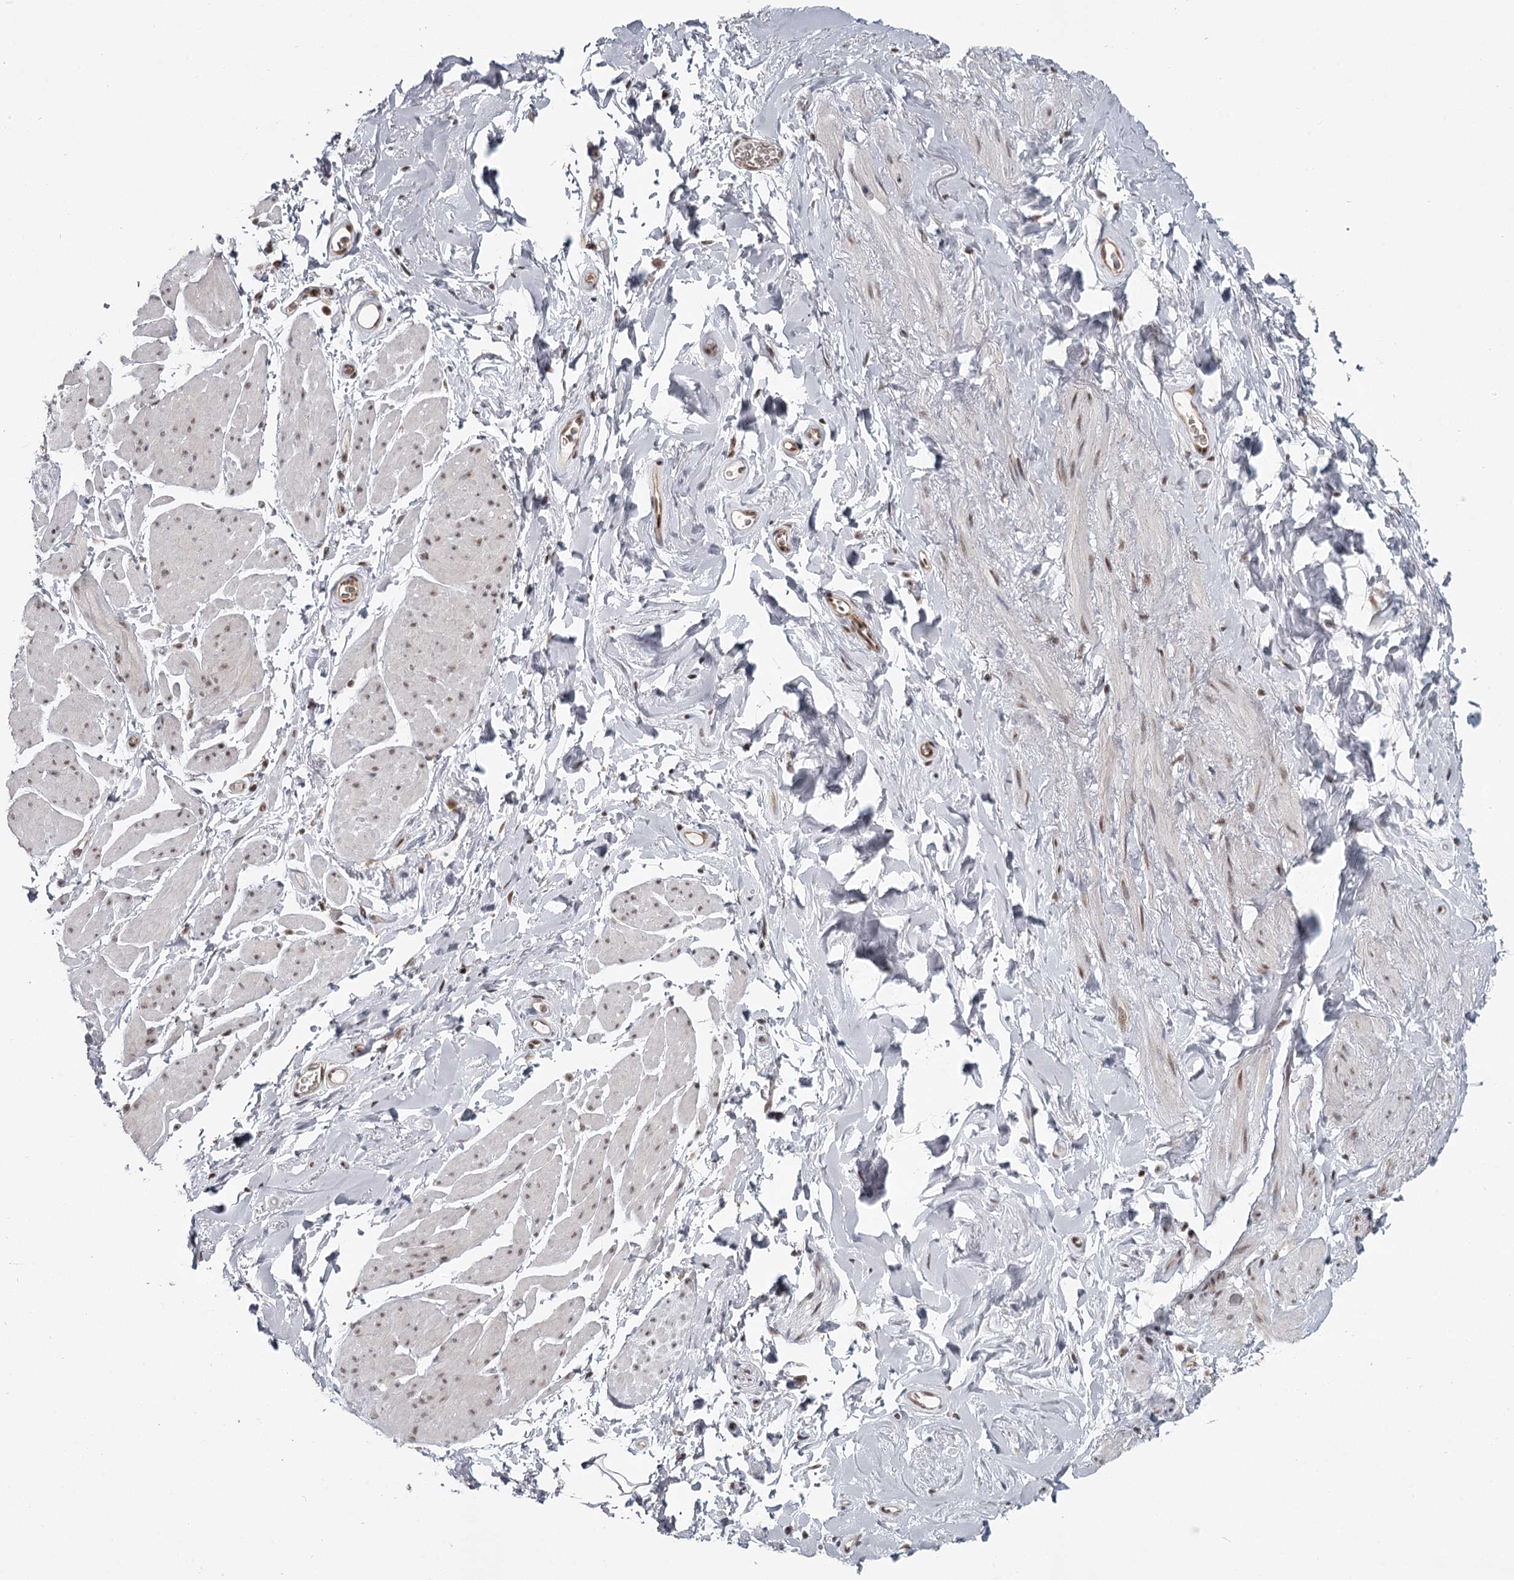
{"staining": {"intensity": "moderate", "quantity": "25%-75%", "location": "nuclear"}, "tissue": "smooth muscle", "cell_type": "Smooth muscle cells", "image_type": "normal", "snomed": [{"axis": "morphology", "description": "Normal tissue, NOS"}, {"axis": "topography", "description": "Smooth muscle"}, {"axis": "topography", "description": "Peripheral nerve tissue"}], "caption": "The image shows immunohistochemical staining of benign smooth muscle. There is moderate nuclear expression is identified in approximately 25%-75% of smooth muscle cells. (DAB = brown stain, brightfield microscopy at high magnification).", "gene": "FAM13C", "patient": {"sex": "male", "age": 69}}